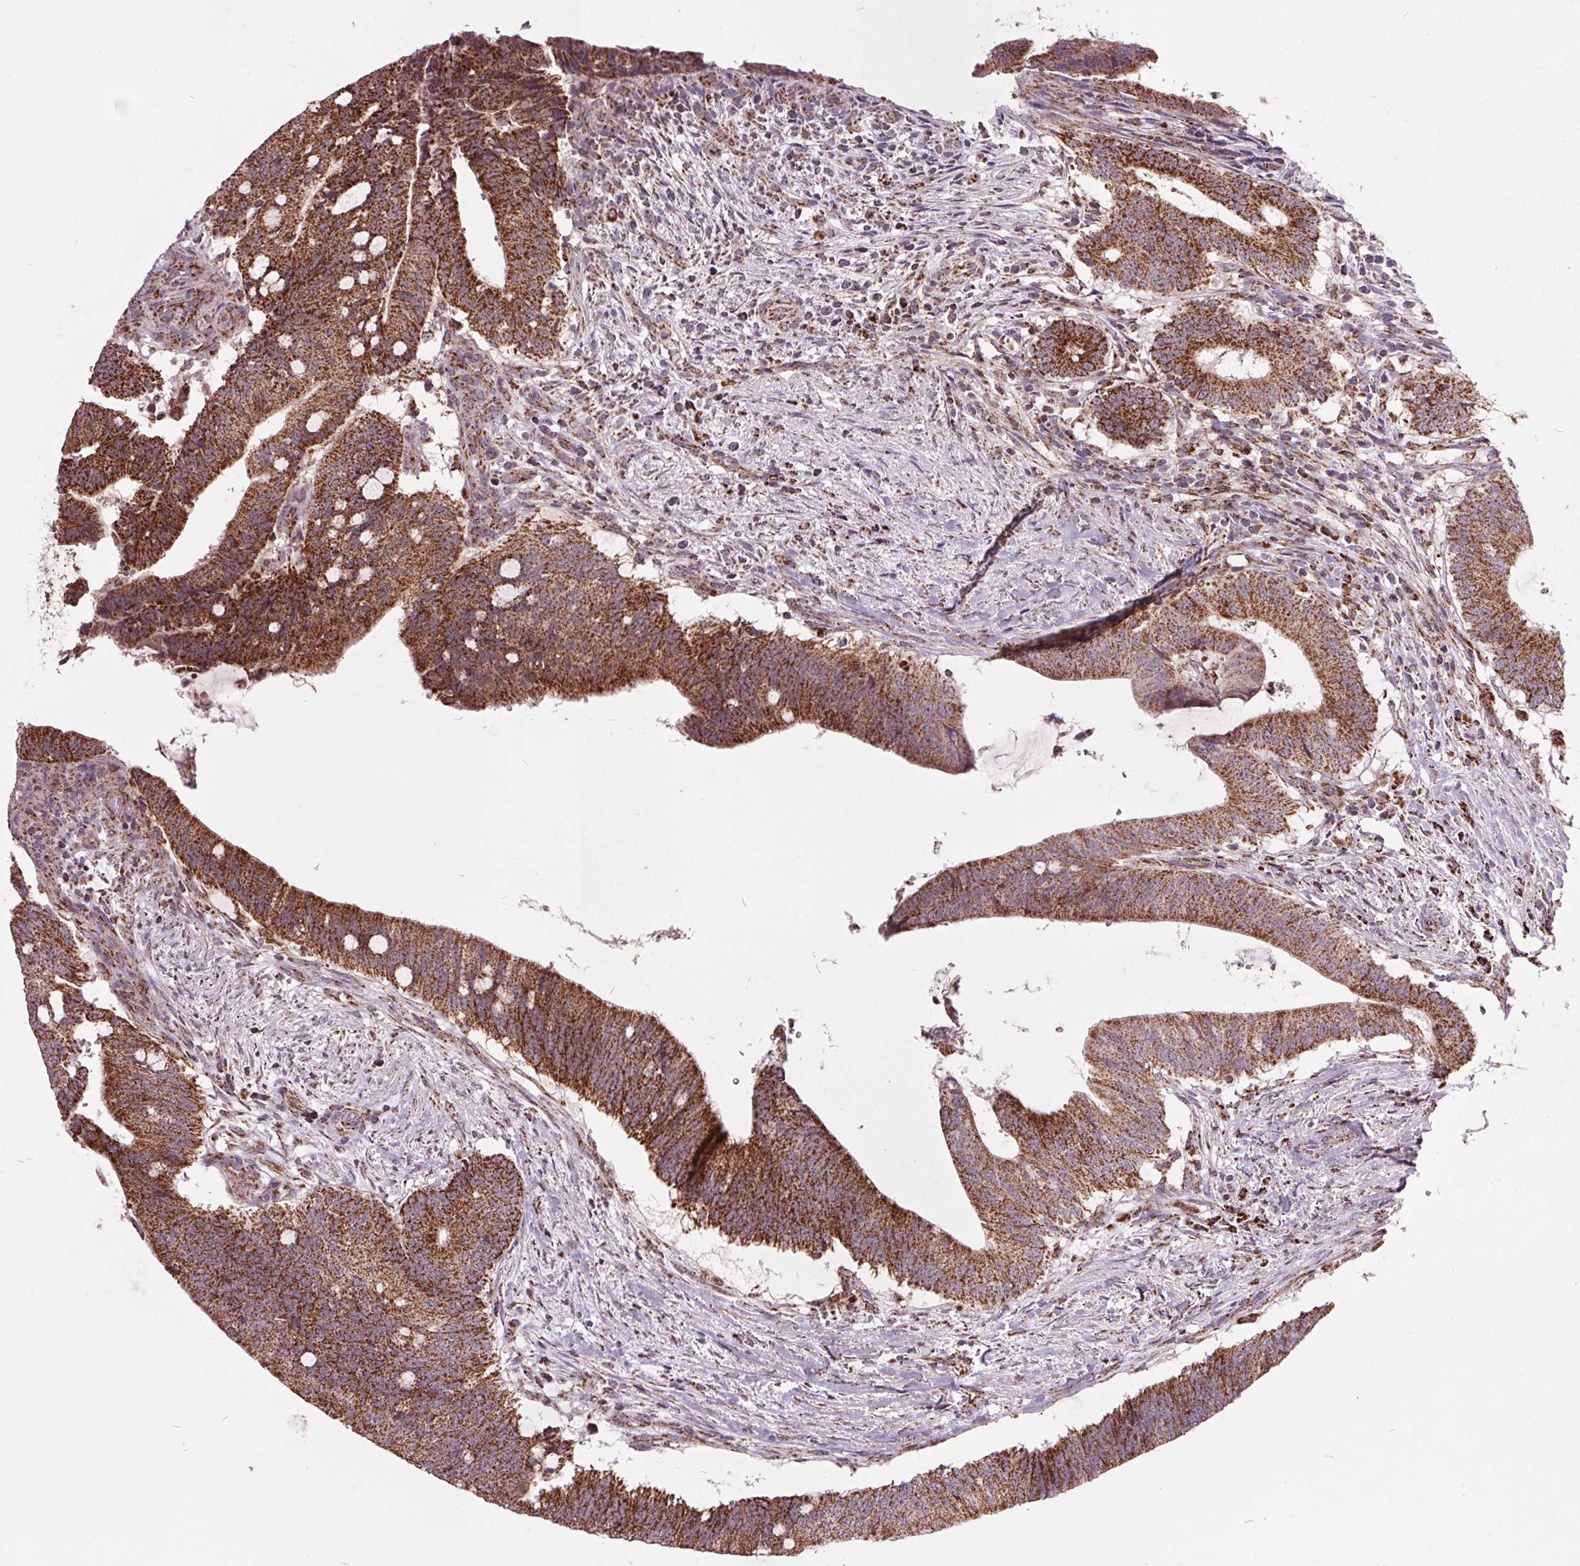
{"staining": {"intensity": "moderate", "quantity": ">75%", "location": "cytoplasmic/membranous"}, "tissue": "colorectal cancer", "cell_type": "Tumor cells", "image_type": "cancer", "snomed": [{"axis": "morphology", "description": "Adenocarcinoma, NOS"}, {"axis": "topography", "description": "Colon"}], "caption": "The immunohistochemical stain labels moderate cytoplasmic/membranous positivity in tumor cells of colorectal adenocarcinoma tissue.", "gene": "NDUFS6", "patient": {"sex": "female", "age": 43}}